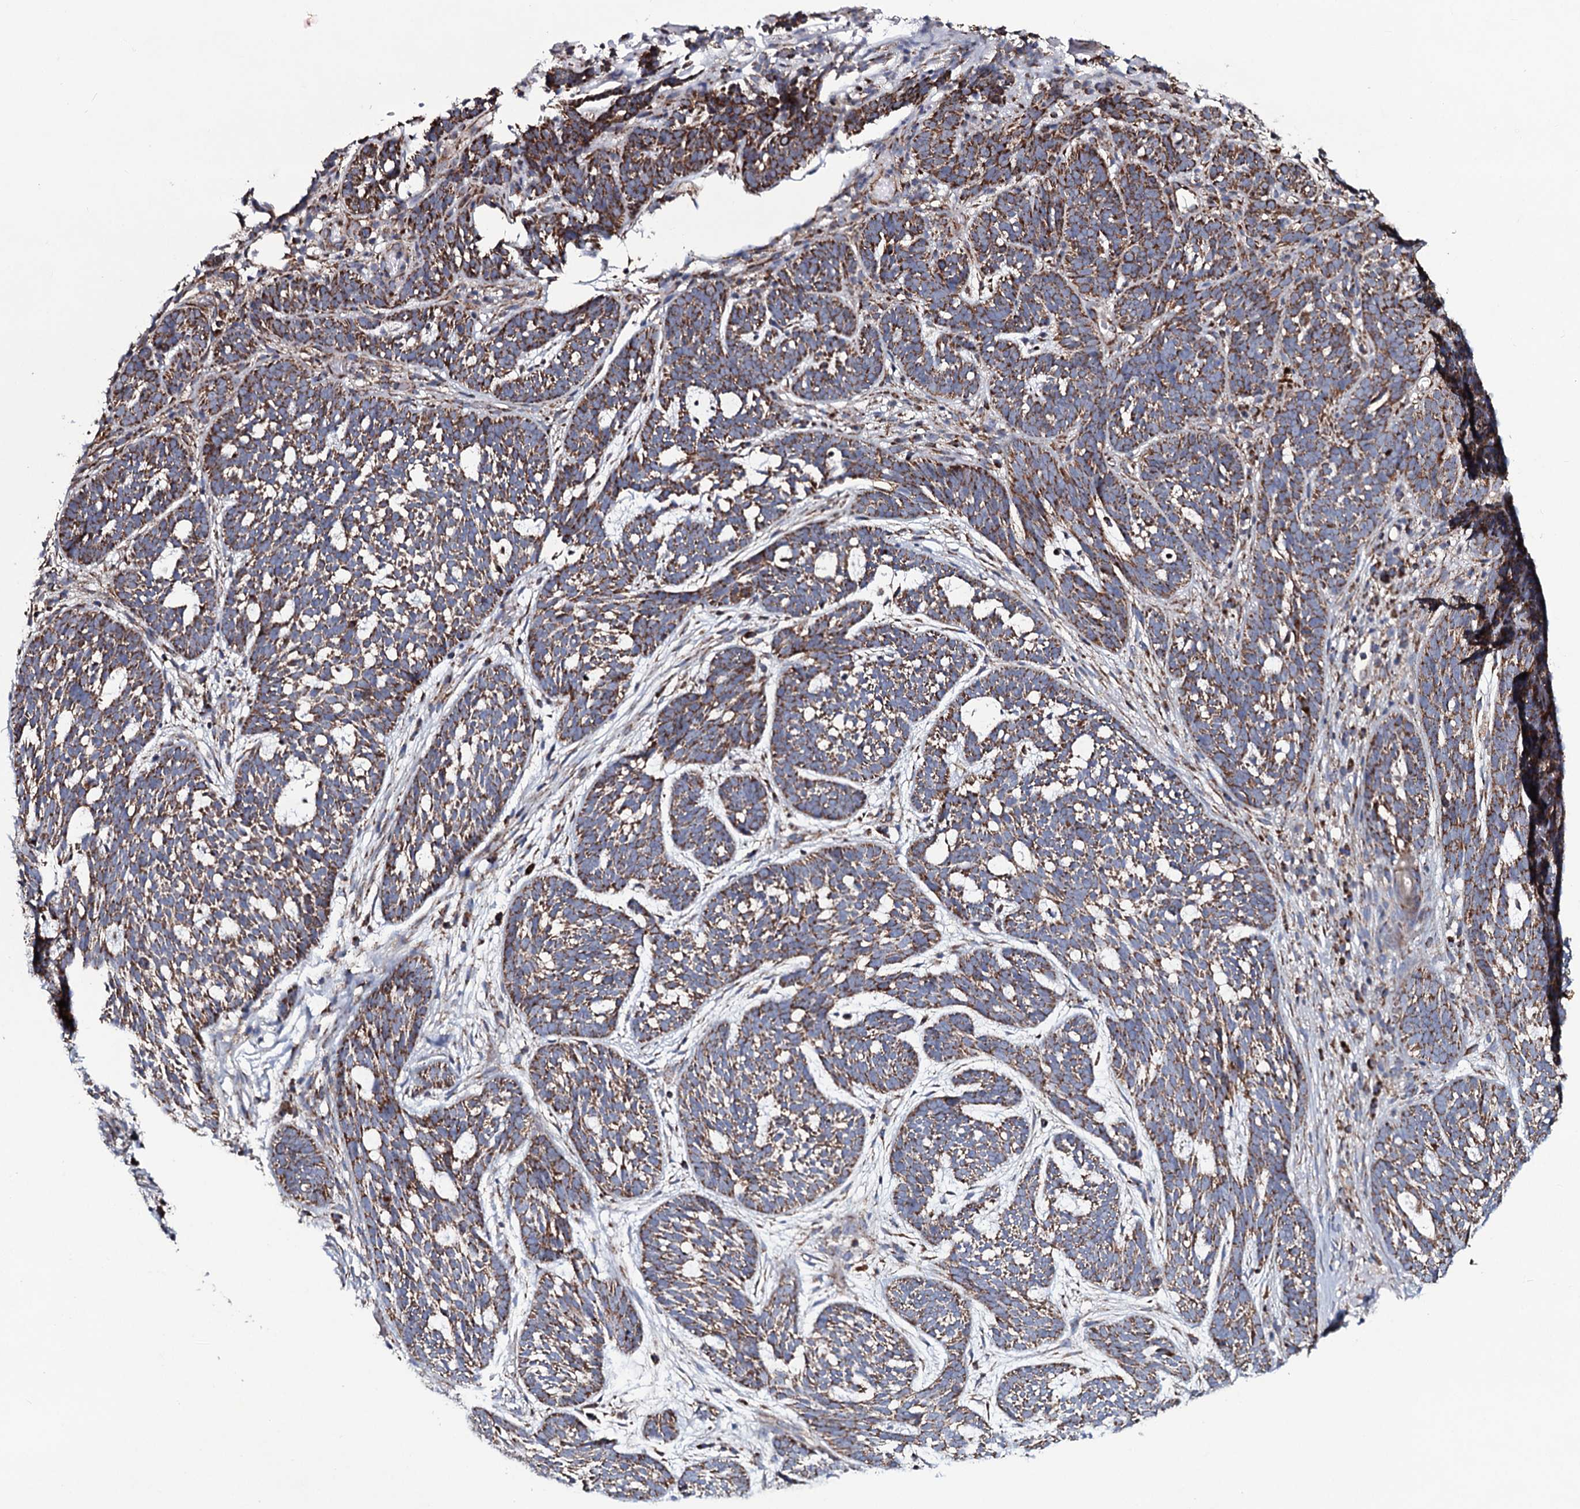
{"staining": {"intensity": "moderate", "quantity": ">75%", "location": "cytoplasmic/membranous"}, "tissue": "skin cancer", "cell_type": "Tumor cells", "image_type": "cancer", "snomed": [{"axis": "morphology", "description": "Basal cell carcinoma"}, {"axis": "topography", "description": "Skin"}], "caption": "Immunohistochemistry (IHC) (DAB) staining of human skin cancer displays moderate cytoplasmic/membranous protein staining in about >75% of tumor cells. The protein is stained brown, and the nuclei are stained in blue (DAB (3,3'-diaminobenzidine) IHC with brightfield microscopy, high magnification).", "gene": "EVC2", "patient": {"sex": "male", "age": 71}}